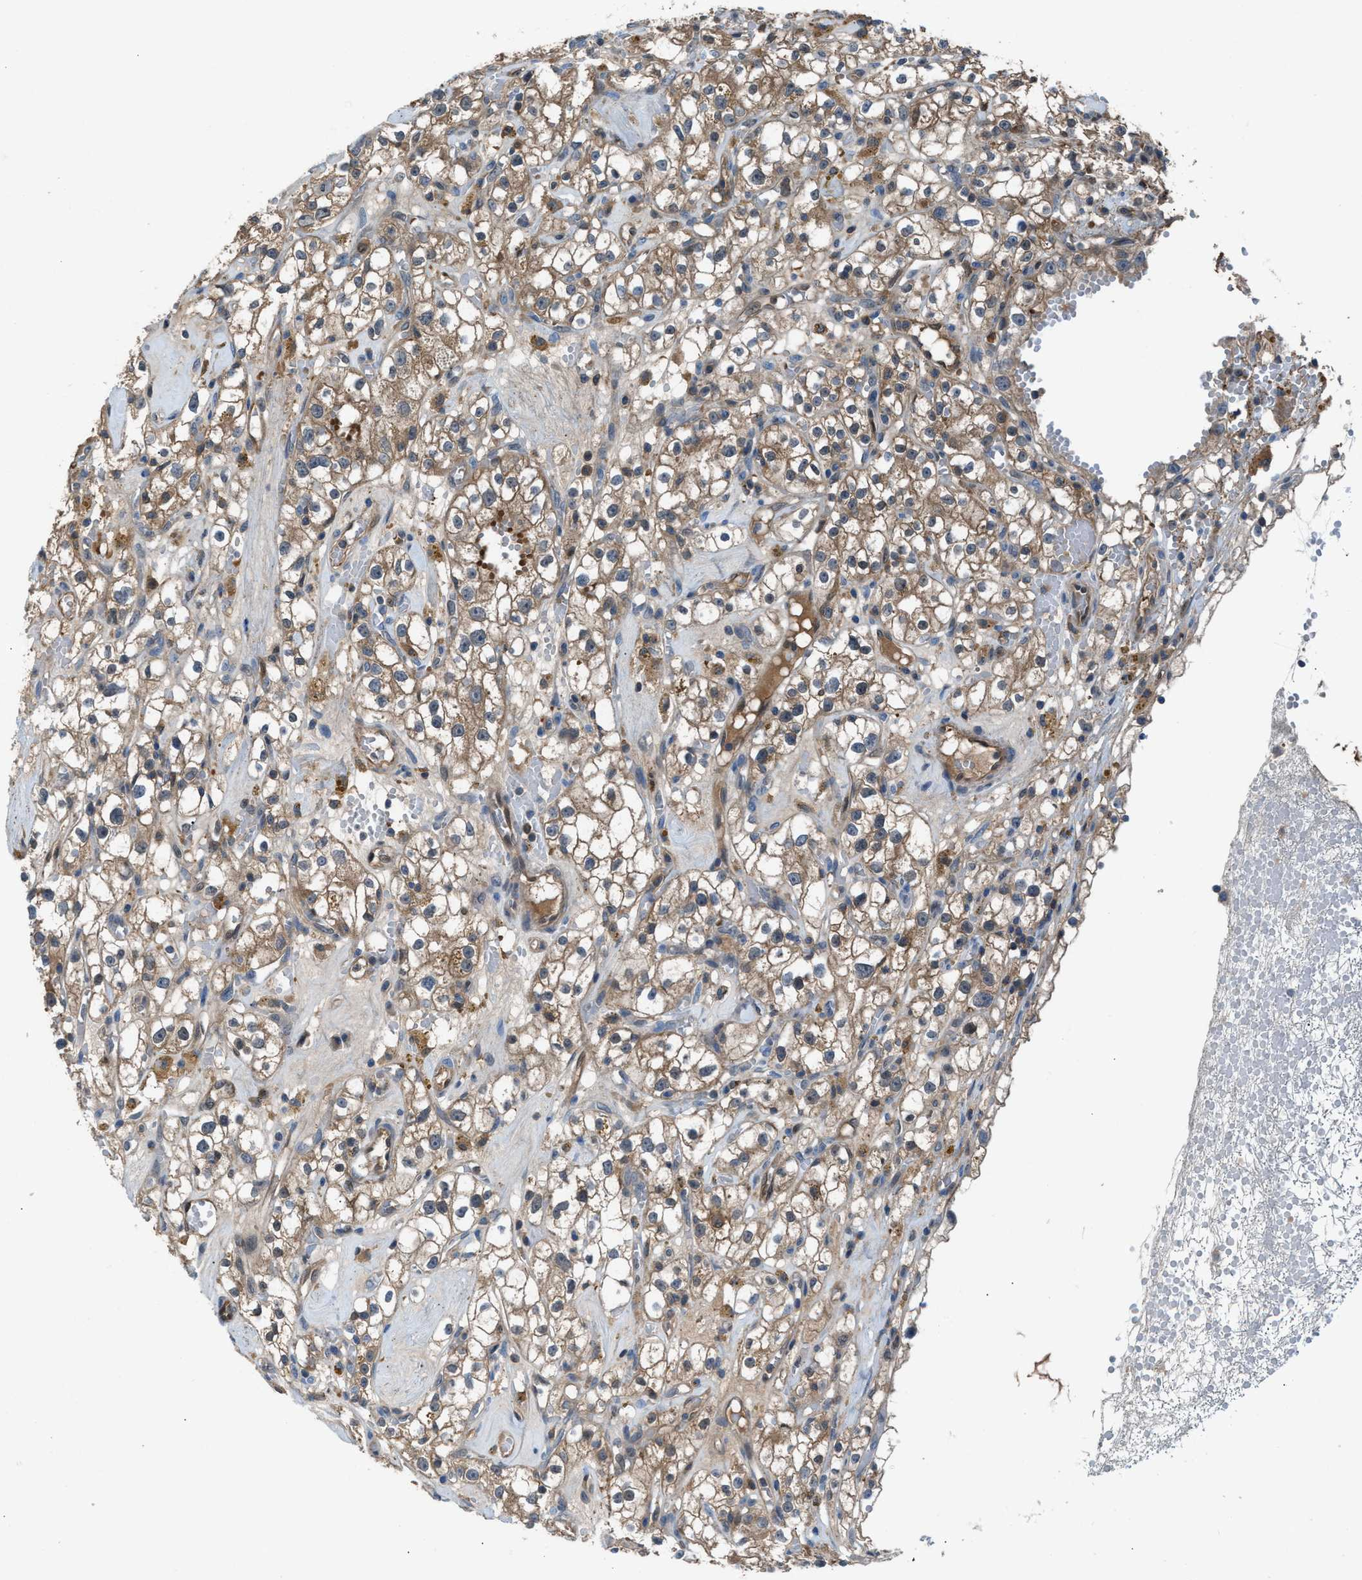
{"staining": {"intensity": "weak", "quantity": ">75%", "location": "cytoplasmic/membranous"}, "tissue": "renal cancer", "cell_type": "Tumor cells", "image_type": "cancer", "snomed": [{"axis": "morphology", "description": "Adenocarcinoma, NOS"}, {"axis": "topography", "description": "Kidney"}], "caption": "Tumor cells demonstrate low levels of weak cytoplasmic/membranous expression in about >75% of cells in human adenocarcinoma (renal). (Brightfield microscopy of DAB IHC at high magnification).", "gene": "TPK1", "patient": {"sex": "male", "age": 56}}